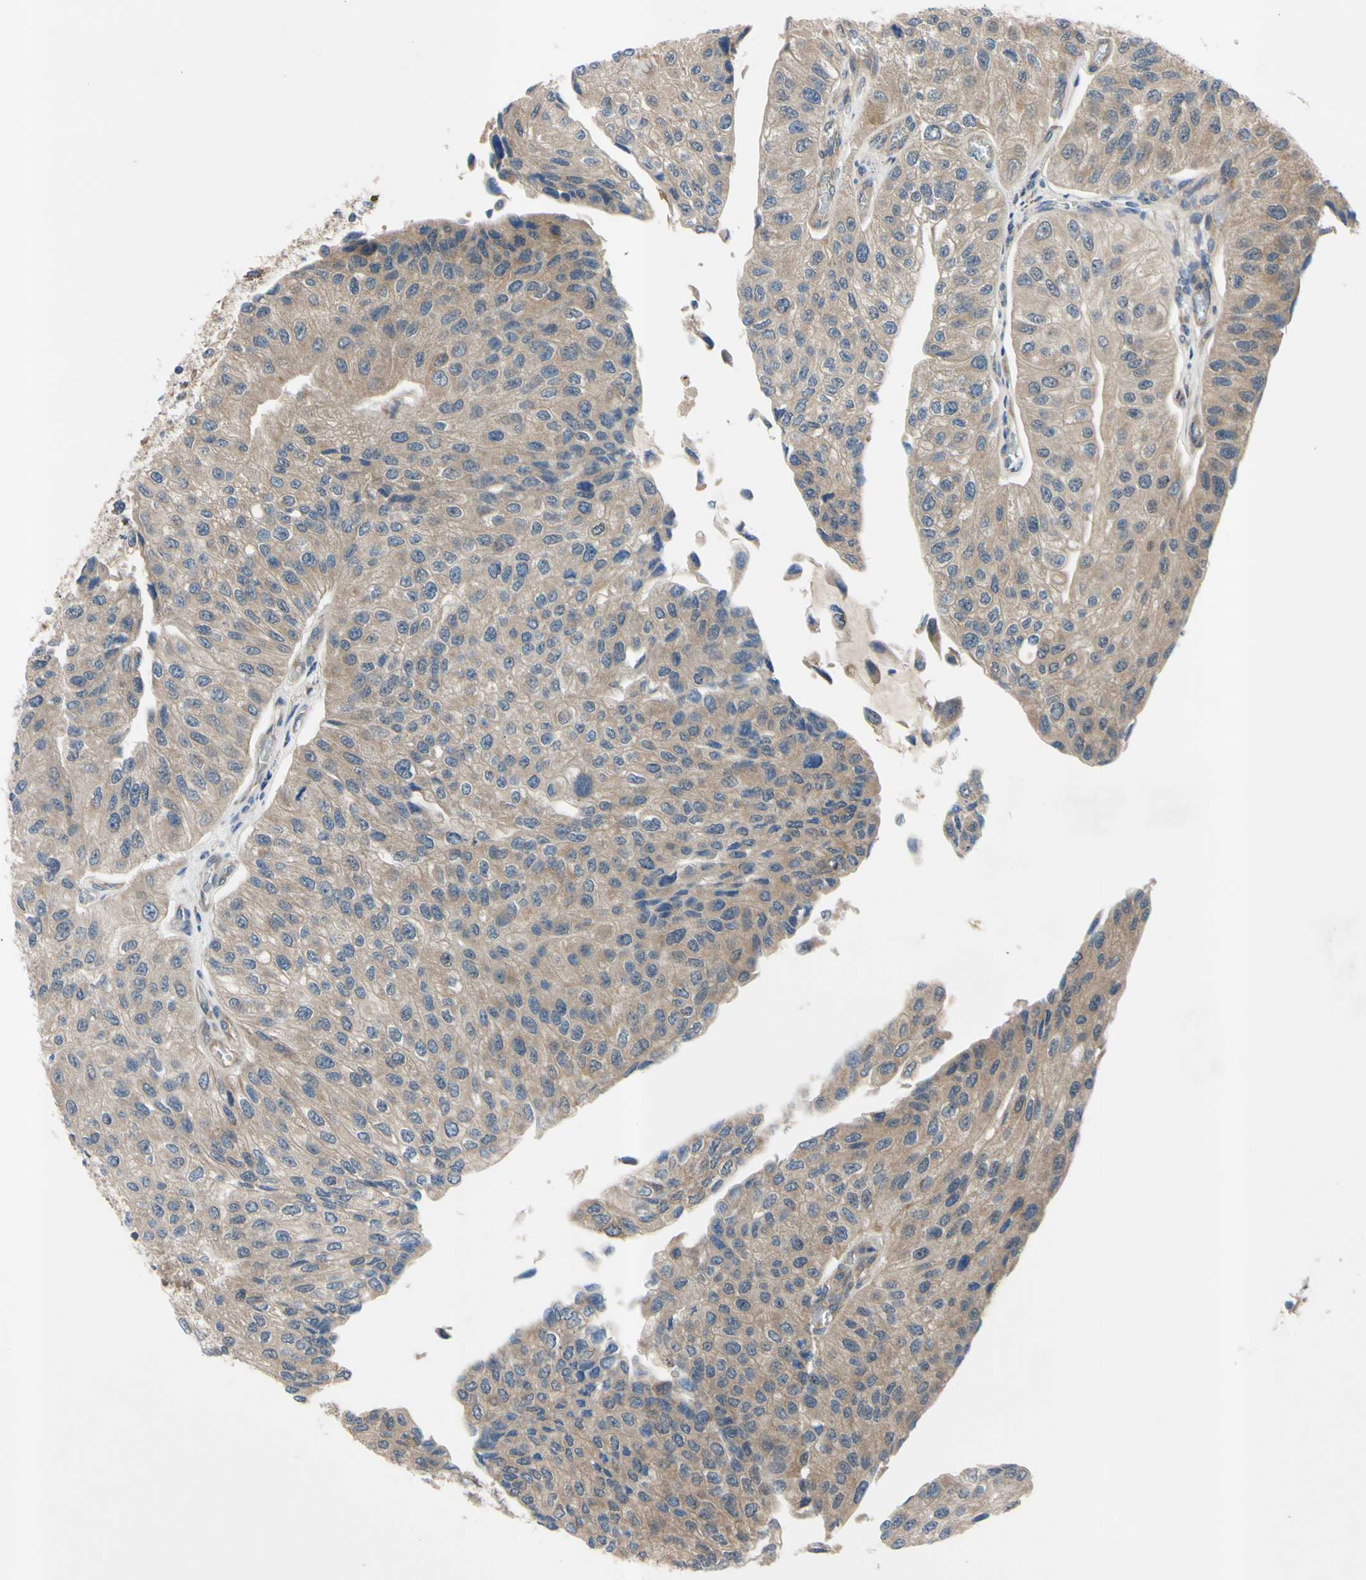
{"staining": {"intensity": "weak", "quantity": ">75%", "location": "cytoplasmic/membranous"}, "tissue": "urothelial cancer", "cell_type": "Tumor cells", "image_type": "cancer", "snomed": [{"axis": "morphology", "description": "Urothelial carcinoma, High grade"}, {"axis": "topography", "description": "Kidney"}, {"axis": "topography", "description": "Urinary bladder"}], "caption": "Weak cytoplasmic/membranous protein expression is present in approximately >75% of tumor cells in high-grade urothelial carcinoma.", "gene": "SVIL", "patient": {"sex": "male", "age": 77}}